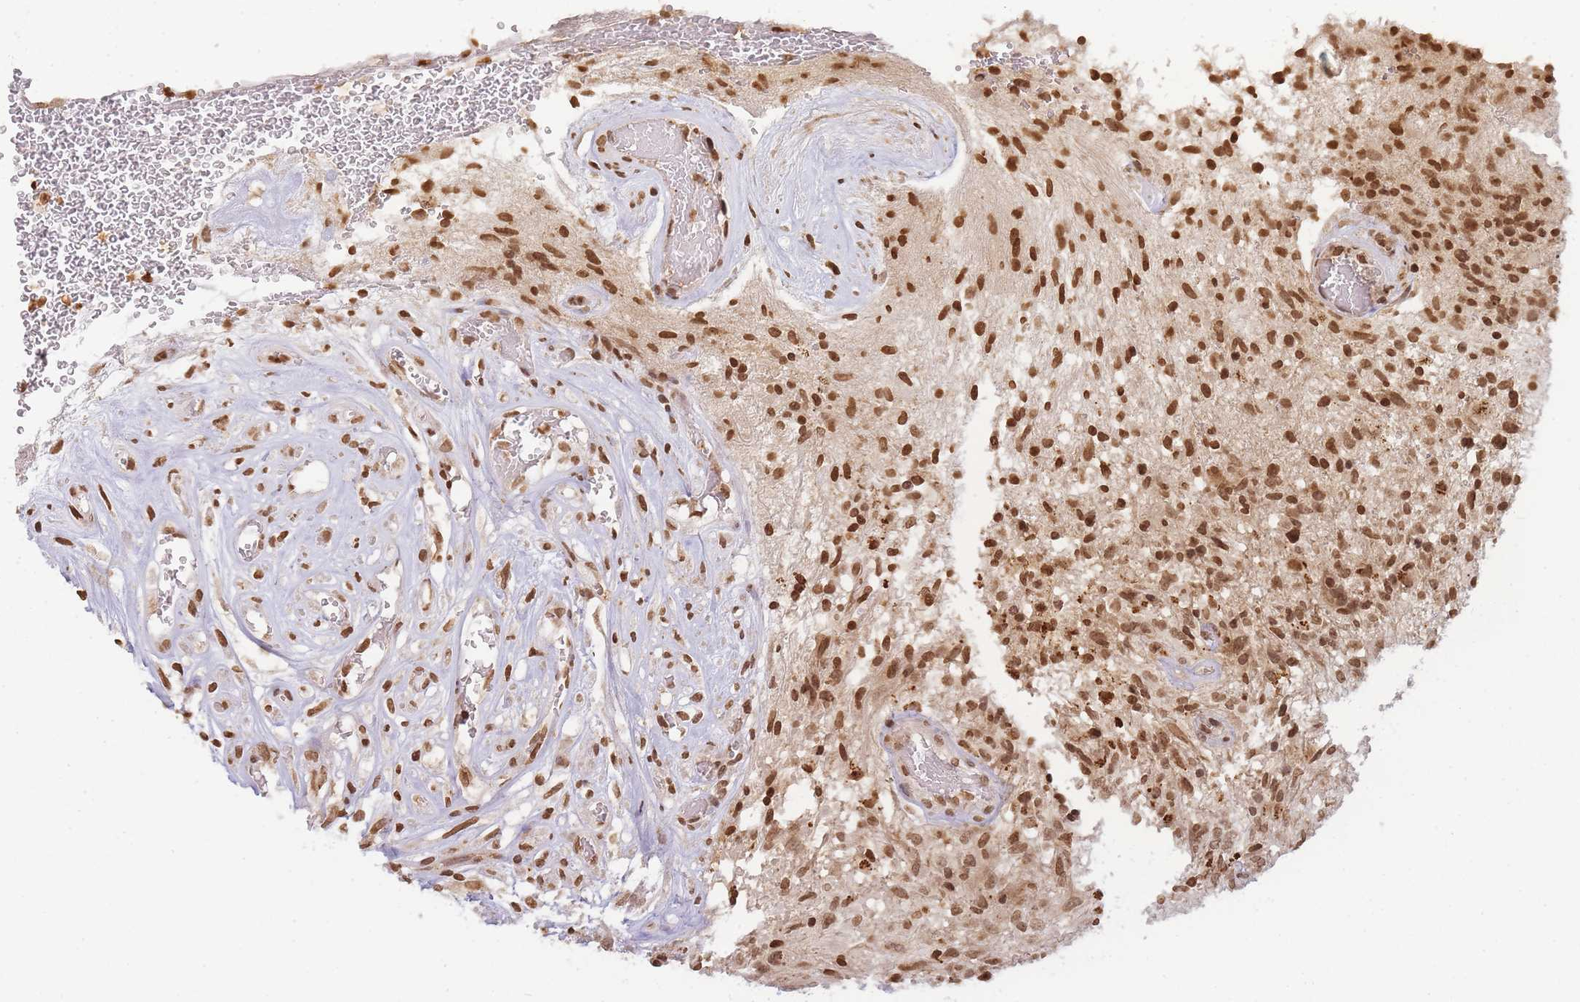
{"staining": {"intensity": "strong", "quantity": ">75%", "location": "nuclear"}, "tissue": "glioma", "cell_type": "Tumor cells", "image_type": "cancer", "snomed": [{"axis": "morphology", "description": "Glioma, malignant, High grade"}, {"axis": "topography", "description": "Brain"}], "caption": "Malignant glioma (high-grade) stained for a protein (brown) displays strong nuclear positive positivity in about >75% of tumor cells.", "gene": "WWTR1", "patient": {"sex": "male", "age": 56}}